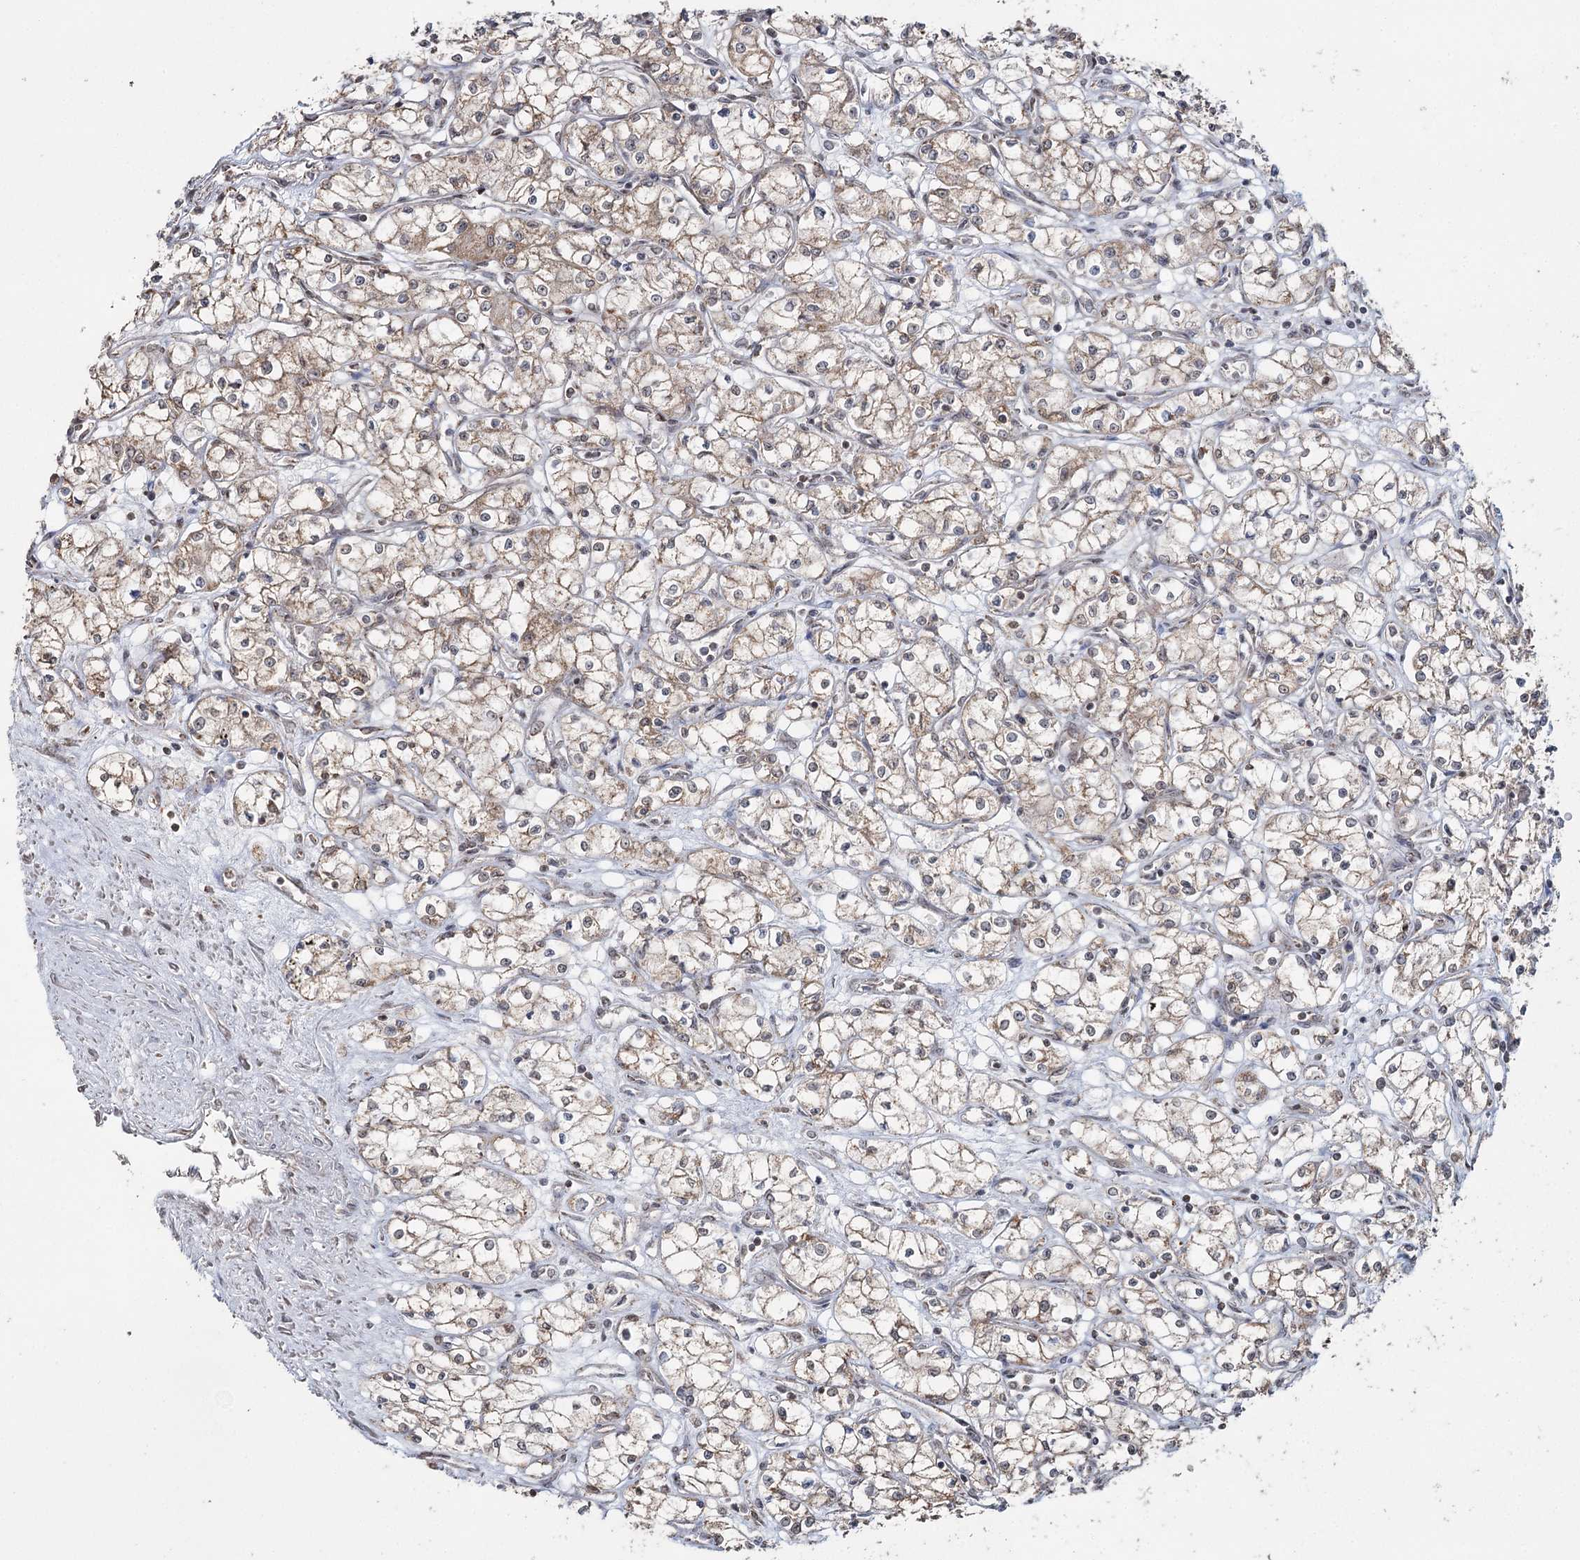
{"staining": {"intensity": "moderate", "quantity": ">75%", "location": "cytoplasmic/membranous"}, "tissue": "renal cancer", "cell_type": "Tumor cells", "image_type": "cancer", "snomed": [{"axis": "morphology", "description": "Adenocarcinoma, NOS"}, {"axis": "topography", "description": "Kidney"}], "caption": "Human adenocarcinoma (renal) stained with a protein marker reveals moderate staining in tumor cells.", "gene": "PDHX", "patient": {"sex": "male", "age": 59}}